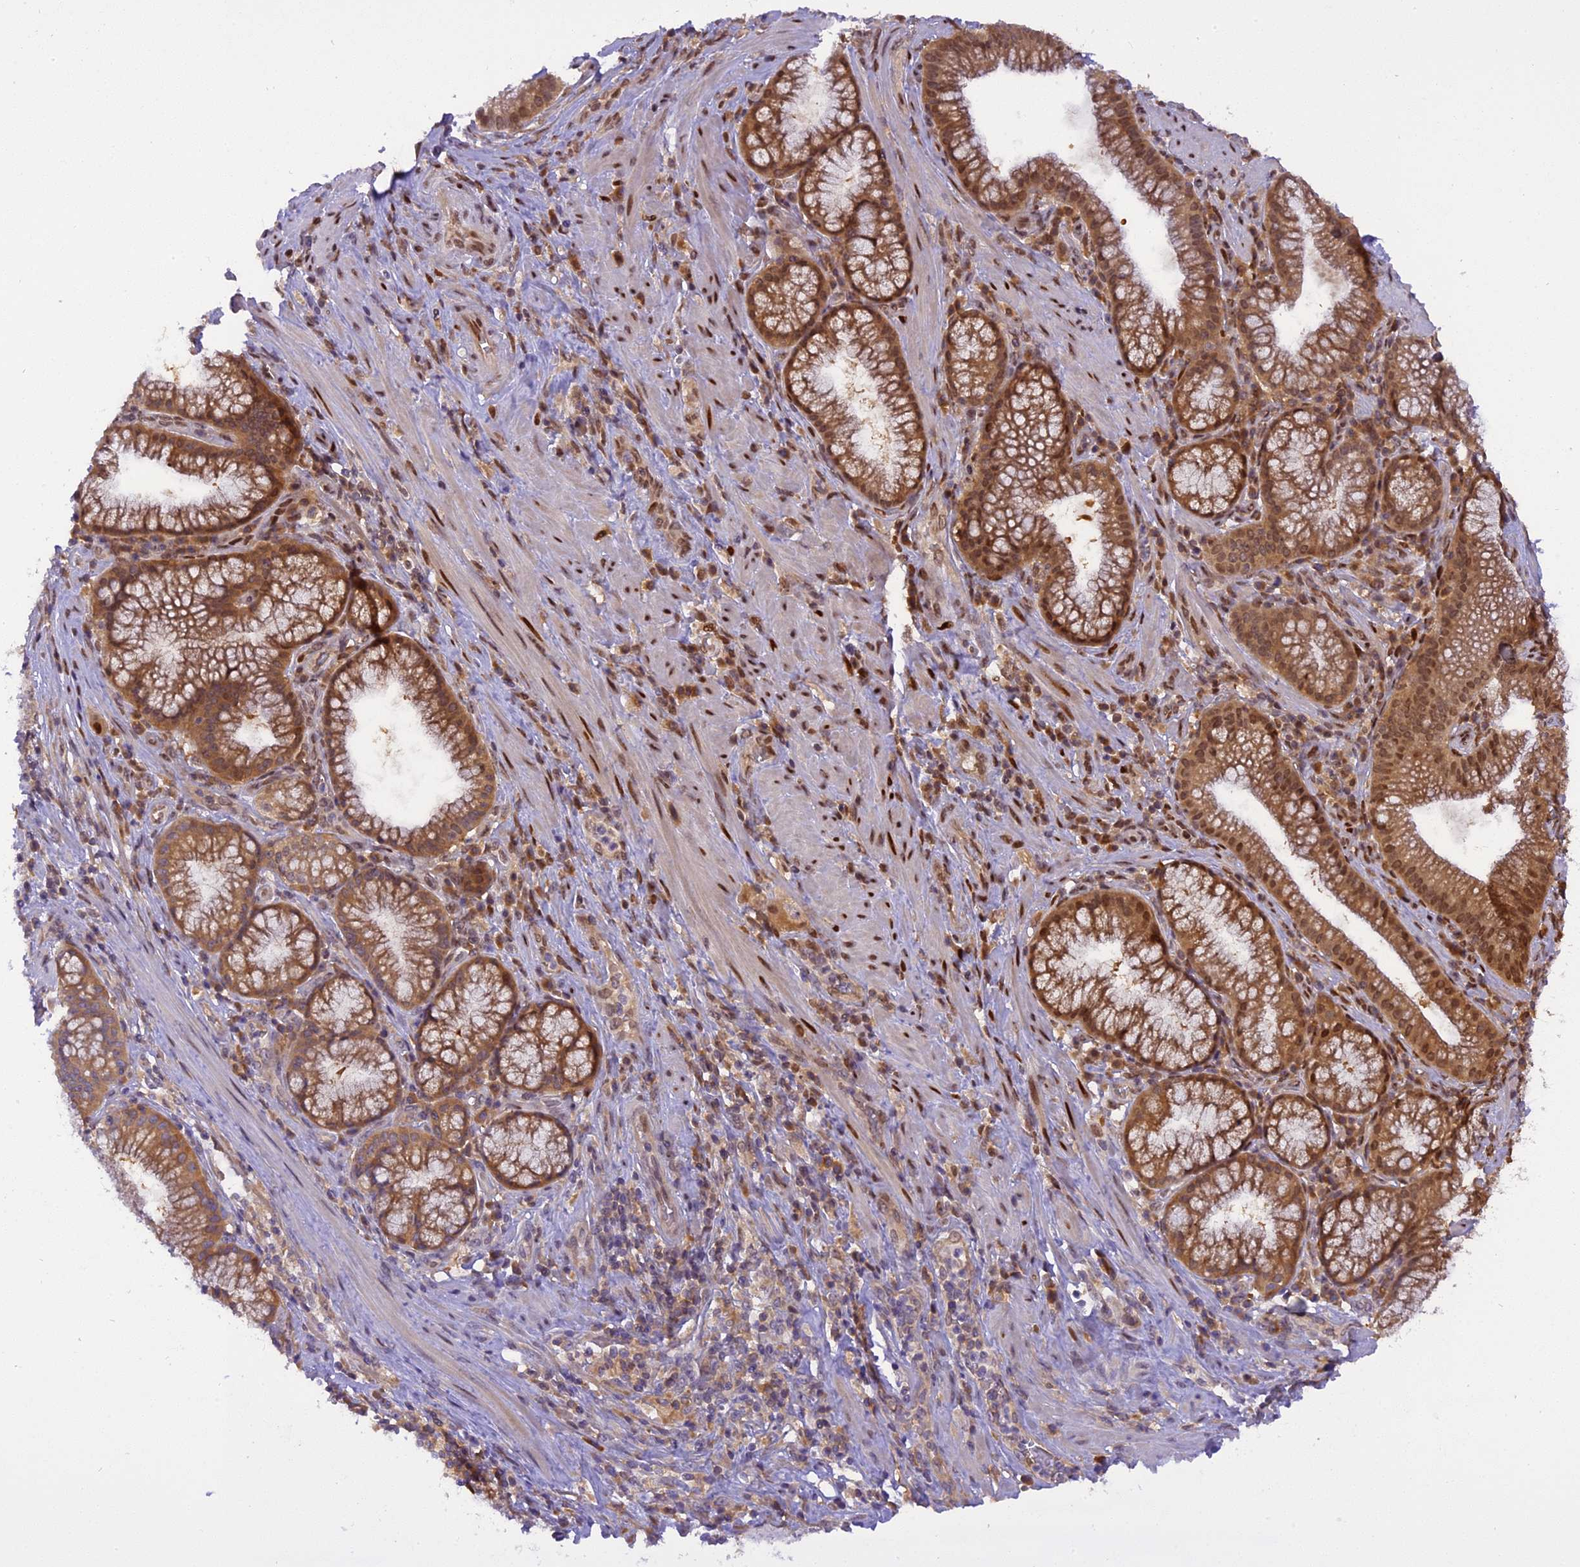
{"staining": {"intensity": "moderate", "quantity": ">75%", "location": "cytoplasmic/membranous,nuclear"}, "tissue": "pancreatic cancer", "cell_type": "Tumor cells", "image_type": "cancer", "snomed": [{"axis": "morphology", "description": "Adenocarcinoma, NOS"}, {"axis": "topography", "description": "Pancreas"}], "caption": "Adenocarcinoma (pancreatic) stained for a protein (brown) demonstrates moderate cytoplasmic/membranous and nuclear positive positivity in about >75% of tumor cells.", "gene": "RABGGTA", "patient": {"sex": "male", "age": 72}}